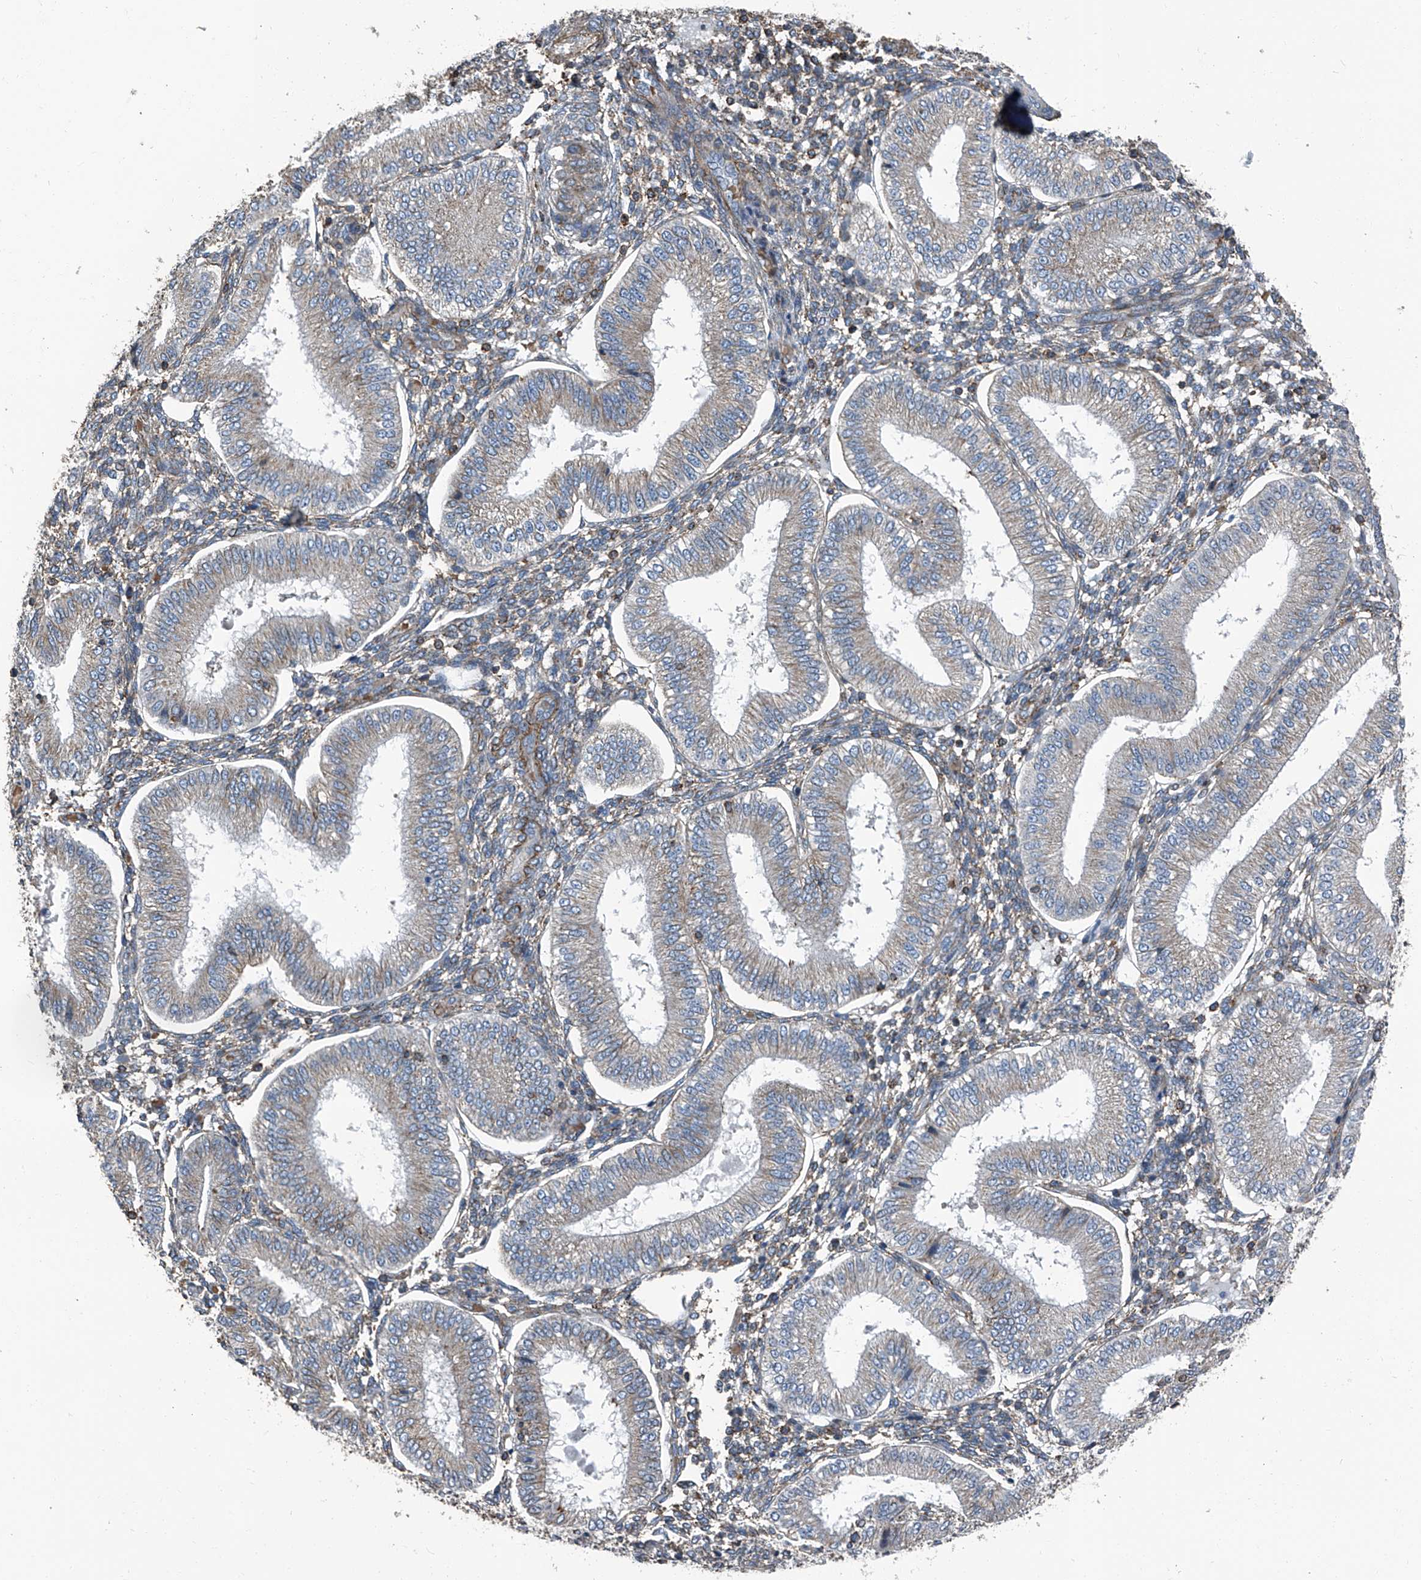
{"staining": {"intensity": "moderate", "quantity": "25%-75%", "location": "cytoplasmic/membranous"}, "tissue": "endometrium", "cell_type": "Cells in endometrial stroma", "image_type": "normal", "snomed": [{"axis": "morphology", "description": "Normal tissue, NOS"}, {"axis": "topography", "description": "Endometrium"}], "caption": "IHC image of benign endometrium stained for a protein (brown), which exhibits medium levels of moderate cytoplasmic/membranous positivity in about 25%-75% of cells in endometrial stroma.", "gene": "SEPTIN7", "patient": {"sex": "female", "age": 39}}